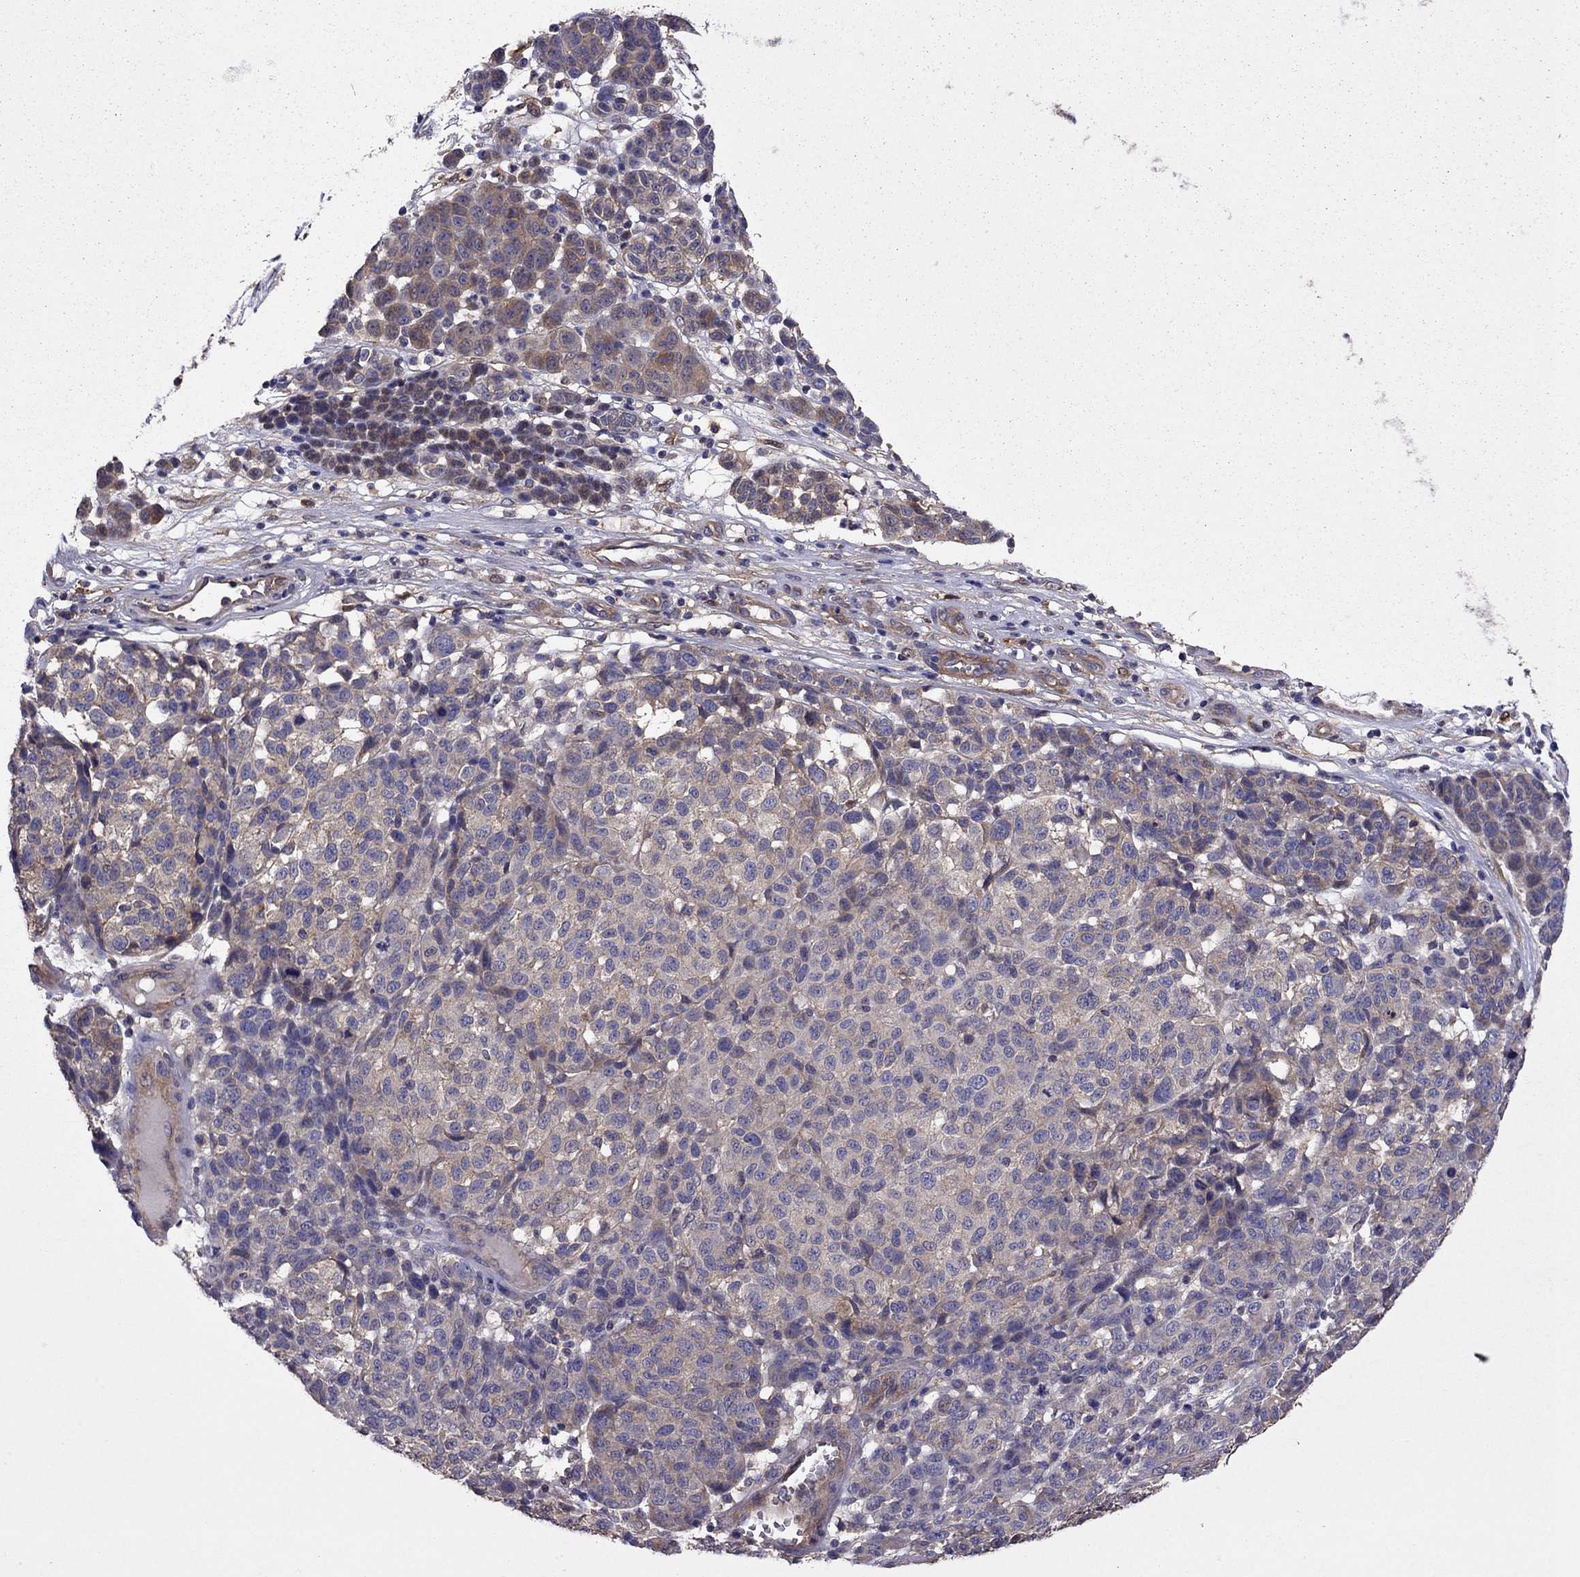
{"staining": {"intensity": "moderate", "quantity": "<25%", "location": "cytoplasmic/membranous"}, "tissue": "melanoma", "cell_type": "Tumor cells", "image_type": "cancer", "snomed": [{"axis": "morphology", "description": "Malignant melanoma, NOS"}, {"axis": "topography", "description": "Skin"}], "caption": "Protein expression analysis of human melanoma reveals moderate cytoplasmic/membranous staining in about <25% of tumor cells.", "gene": "ITGB1", "patient": {"sex": "male", "age": 59}}